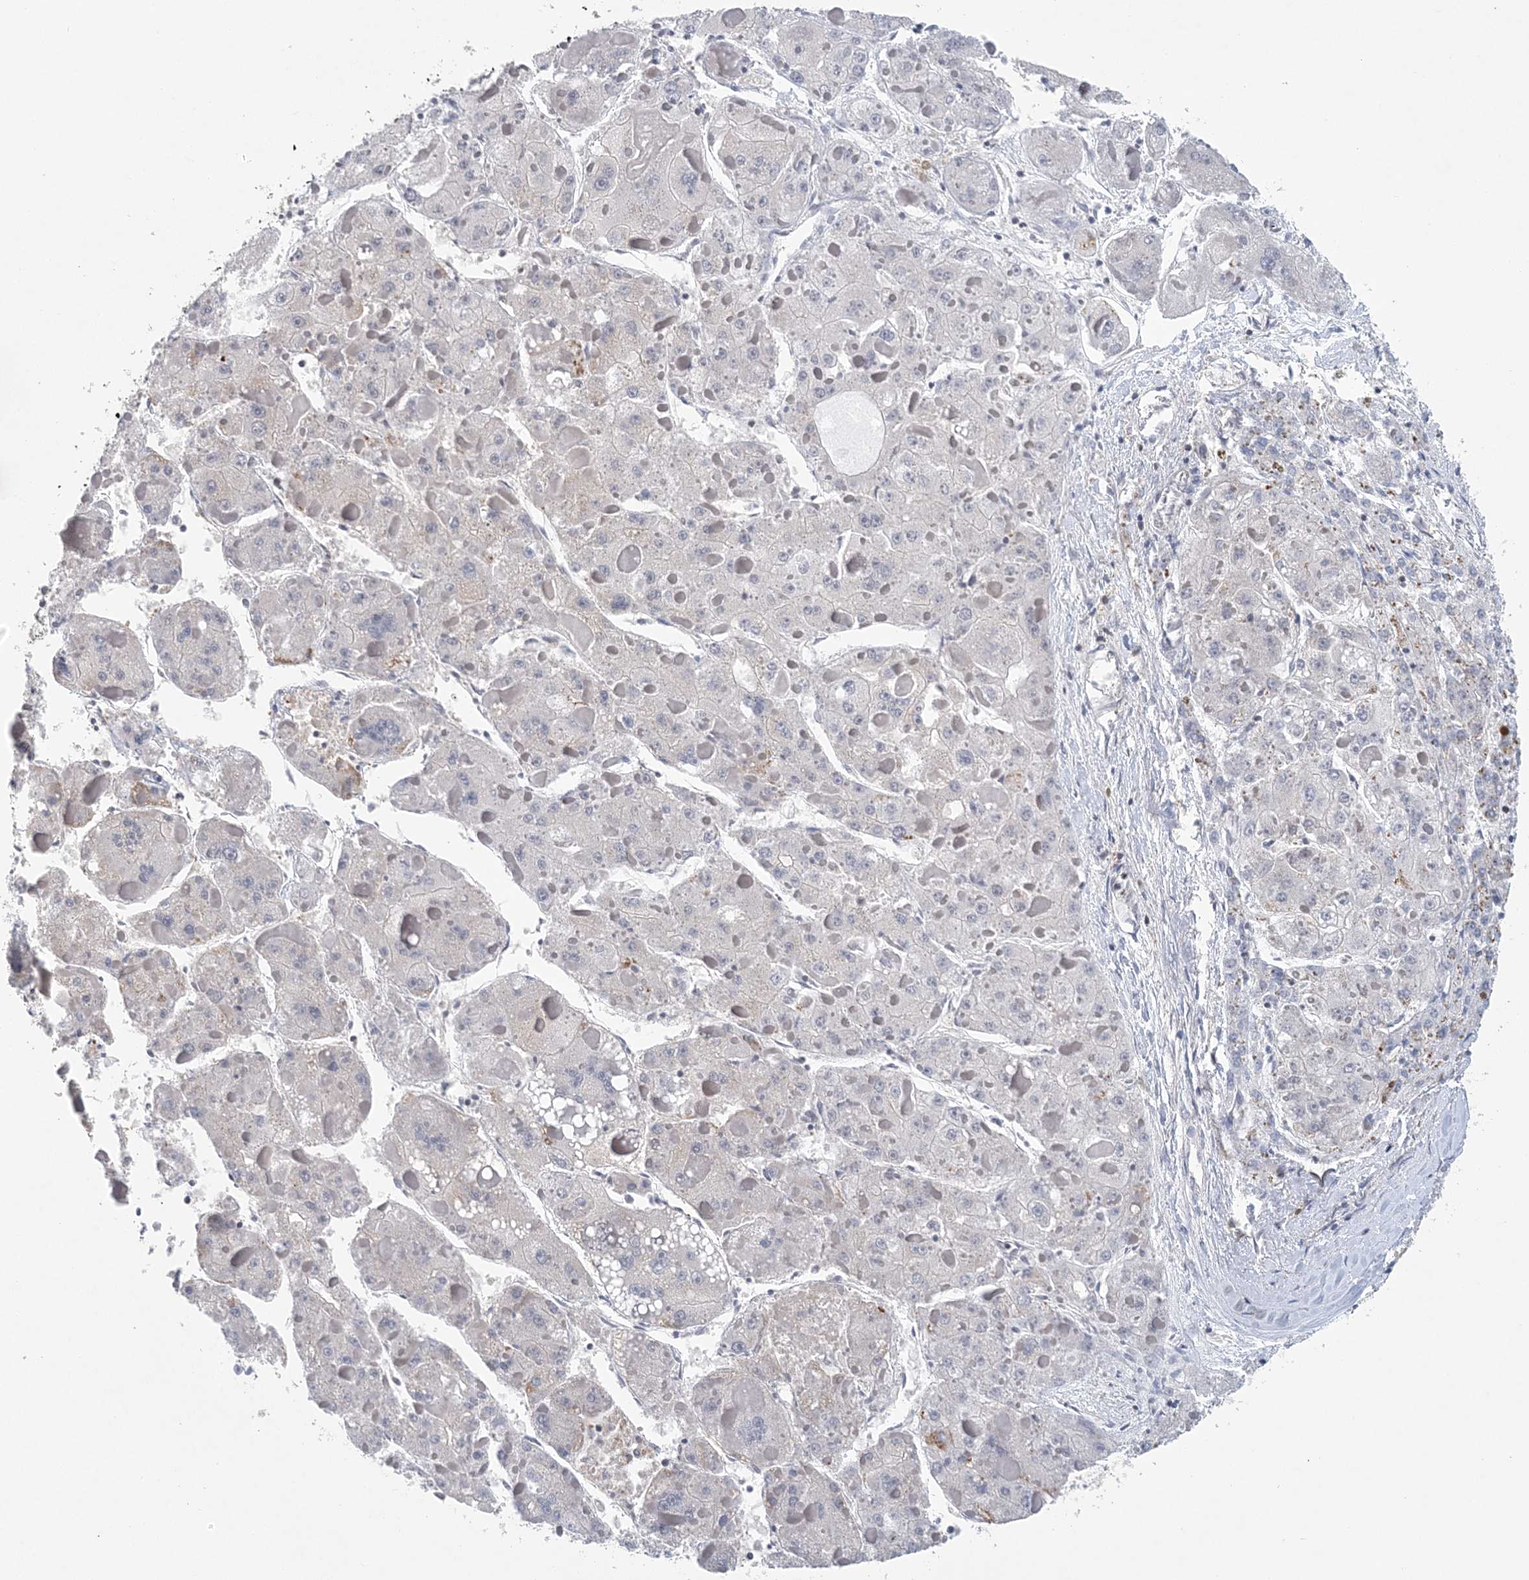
{"staining": {"intensity": "negative", "quantity": "none", "location": "none"}, "tissue": "liver cancer", "cell_type": "Tumor cells", "image_type": "cancer", "snomed": [{"axis": "morphology", "description": "Carcinoma, Hepatocellular, NOS"}, {"axis": "topography", "description": "Liver"}], "caption": "A photomicrograph of liver cancer stained for a protein shows no brown staining in tumor cells.", "gene": "CCDC152", "patient": {"sex": "female", "age": 73}}